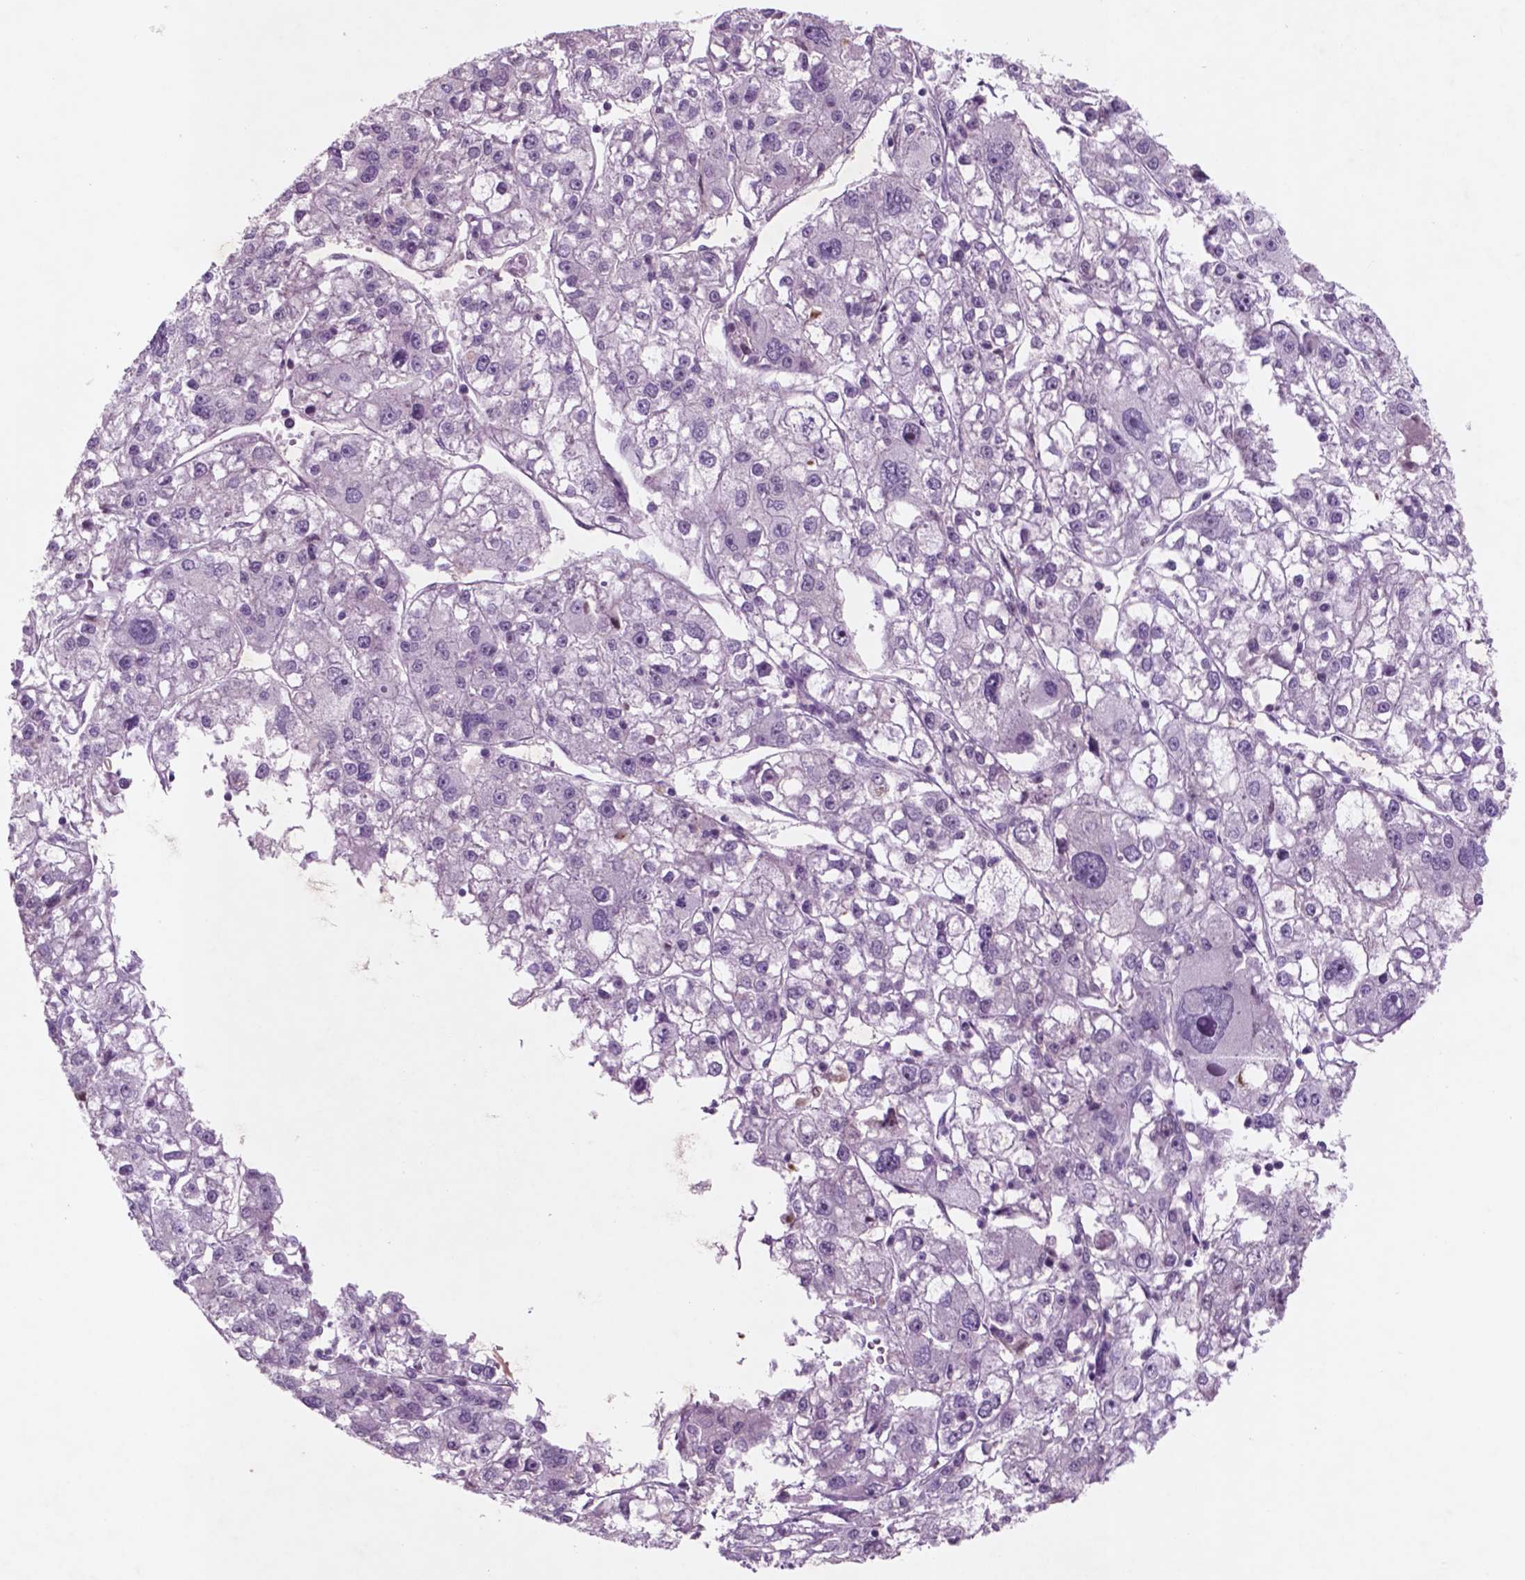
{"staining": {"intensity": "negative", "quantity": "none", "location": "none"}, "tissue": "liver cancer", "cell_type": "Tumor cells", "image_type": "cancer", "snomed": [{"axis": "morphology", "description": "Carcinoma, Hepatocellular, NOS"}, {"axis": "topography", "description": "Liver"}], "caption": "This image is of liver cancer stained with IHC to label a protein in brown with the nuclei are counter-stained blue. There is no expression in tumor cells. (DAB IHC visualized using brightfield microscopy, high magnification).", "gene": "CTR9", "patient": {"sex": "male", "age": 56}}